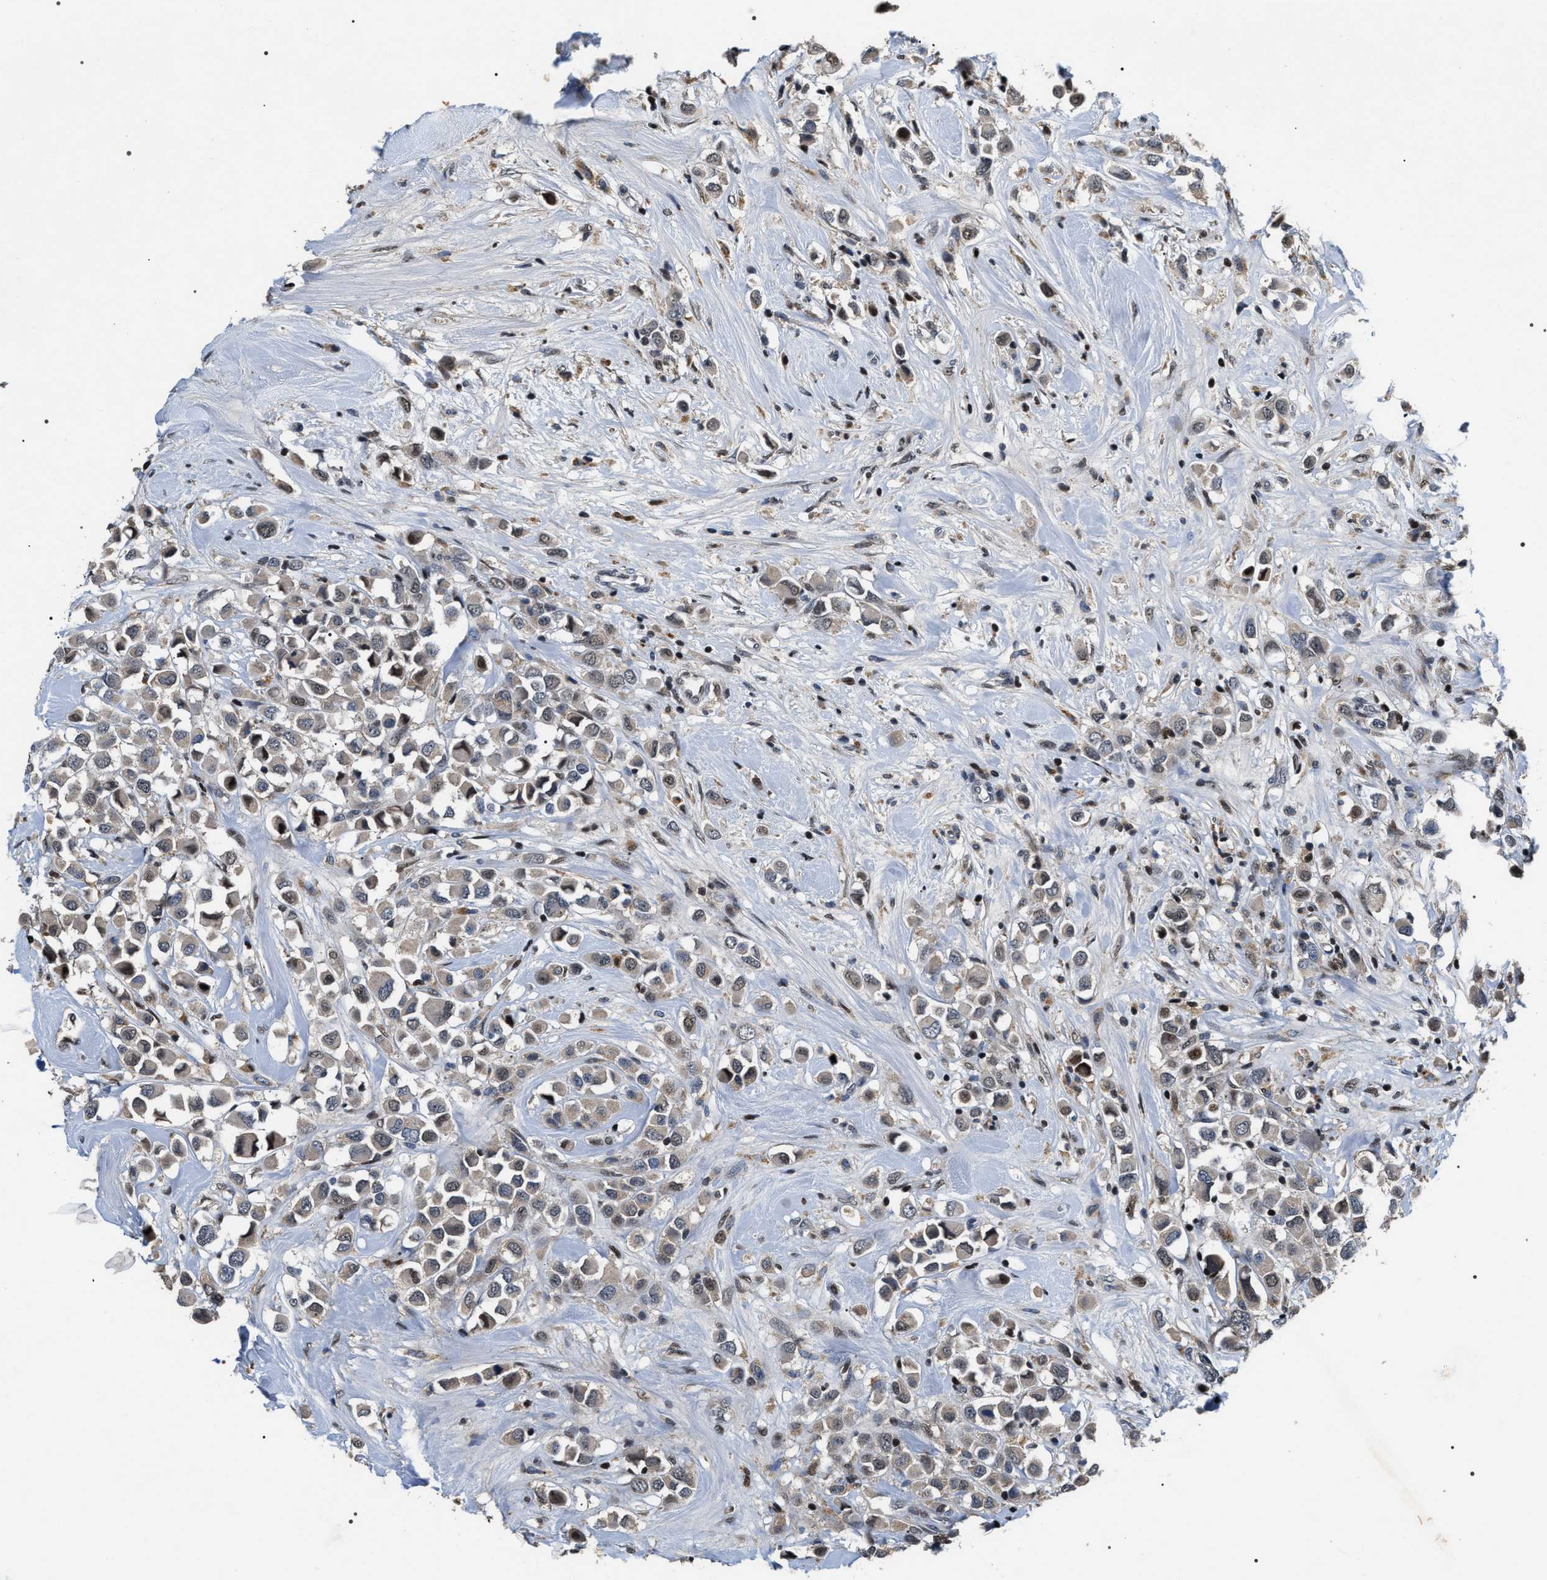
{"staining": {"intensity": "weak", "quantity": ">75%", "location": "cytoplasmic/membranous,nuclear"}, "tissue": "breast cancer", "cell_type": "Tumor cells", "image_type": "cancer", "snomed": [{"axis": "morphology", "description": "Duct carcinoma"}, {"axis": "topography", "description": "Breast"}], "caption": "This is a micrograph of immunohistochemistry (IHC) staining of intraductal carcinoma (breast), which shows weak expression in the cytoplasmic/membranous and nuclear of tumor cells.", "gene": "C7orf25", "patient": {"sex": "female", "age": 61}}